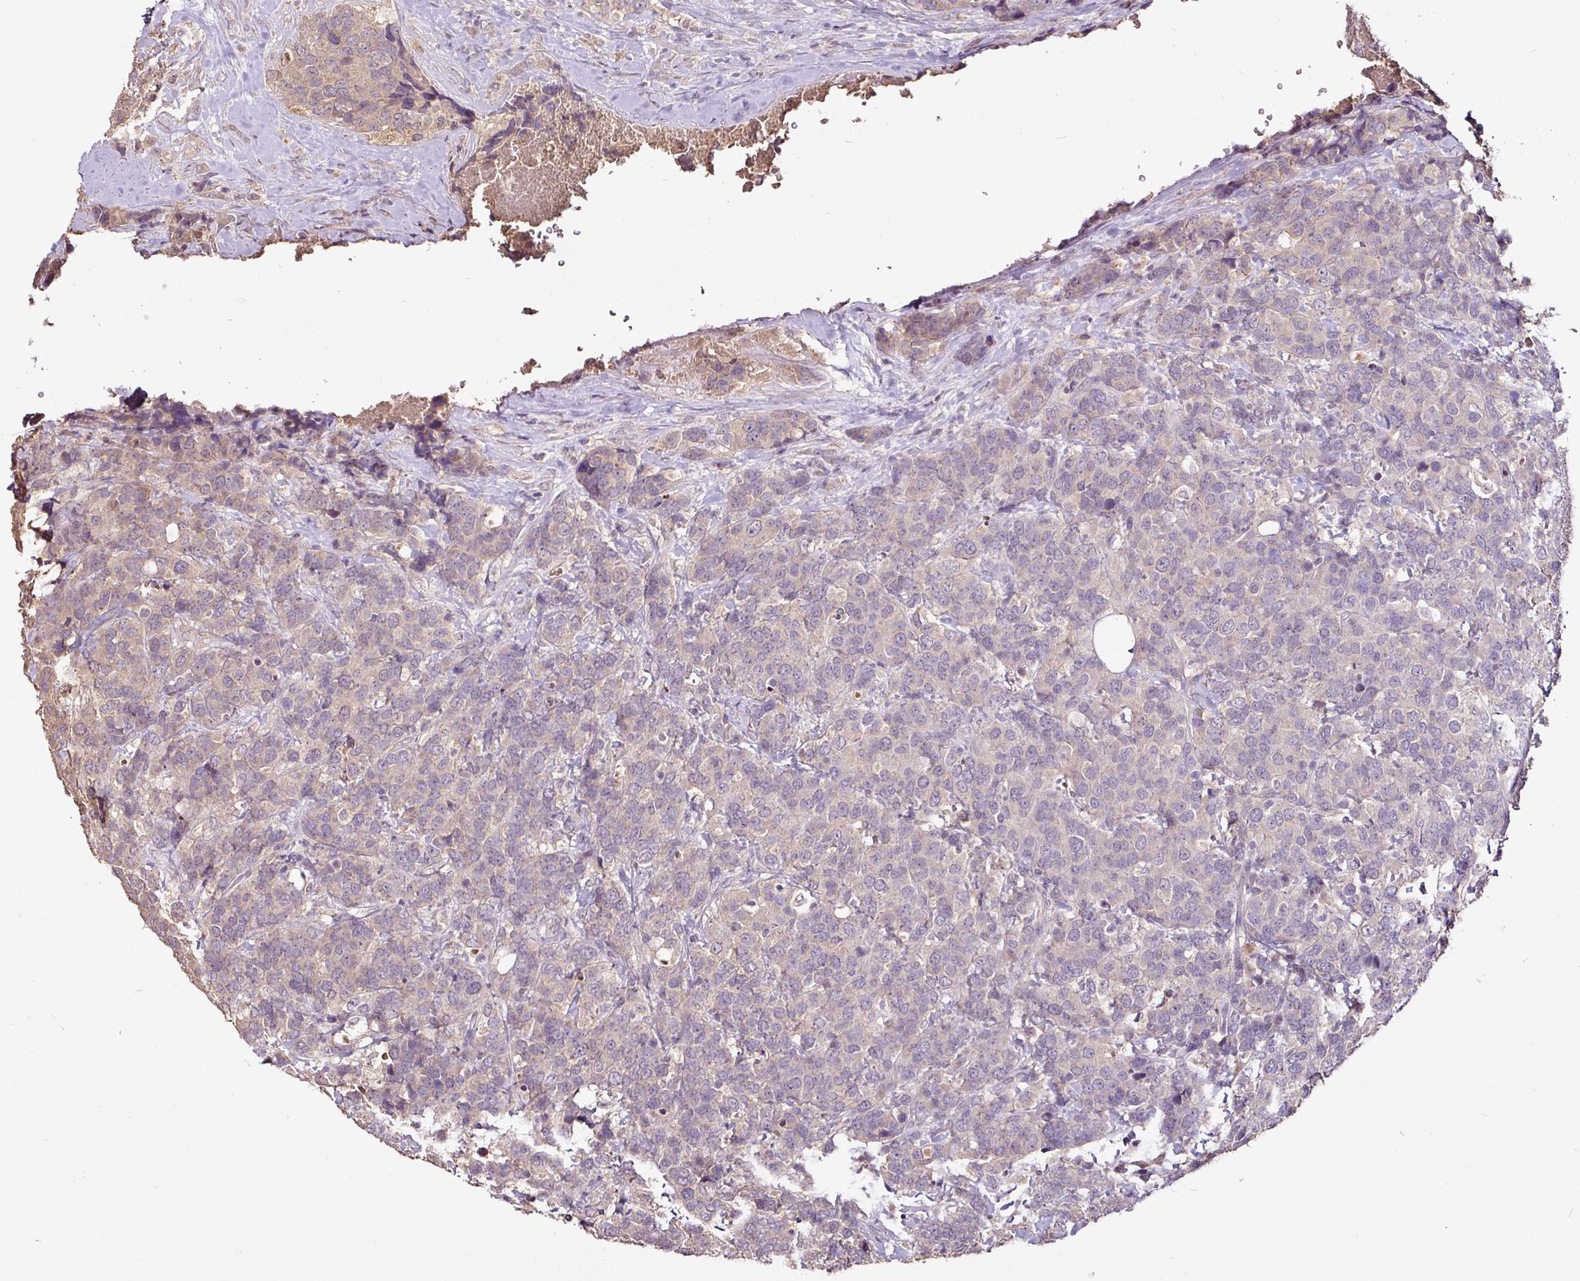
{"staining": {"intensity": "weak", "quantity": "<25%", "location": "cytoplasmic/membranous"}, "tissue": "breast cancer", "cell_type": "Tumor cells", "image_type": "cancer", "snomed": [{"axis": "morphology", "description": "Lobular carcinoma"}, {"axis": "topography", "description": "Breast"}], "caption": "This photomicrograph is of breast cancer stained with immunohistochemistry to label a protein in brown with the nuclei are counter-stained blue. There is no staining in tumor cells. (DAB immunohistochemistry with hematoxylin counter stain).", "gene": "RPL38", "patient": {"sex": "female", "age": 59}}